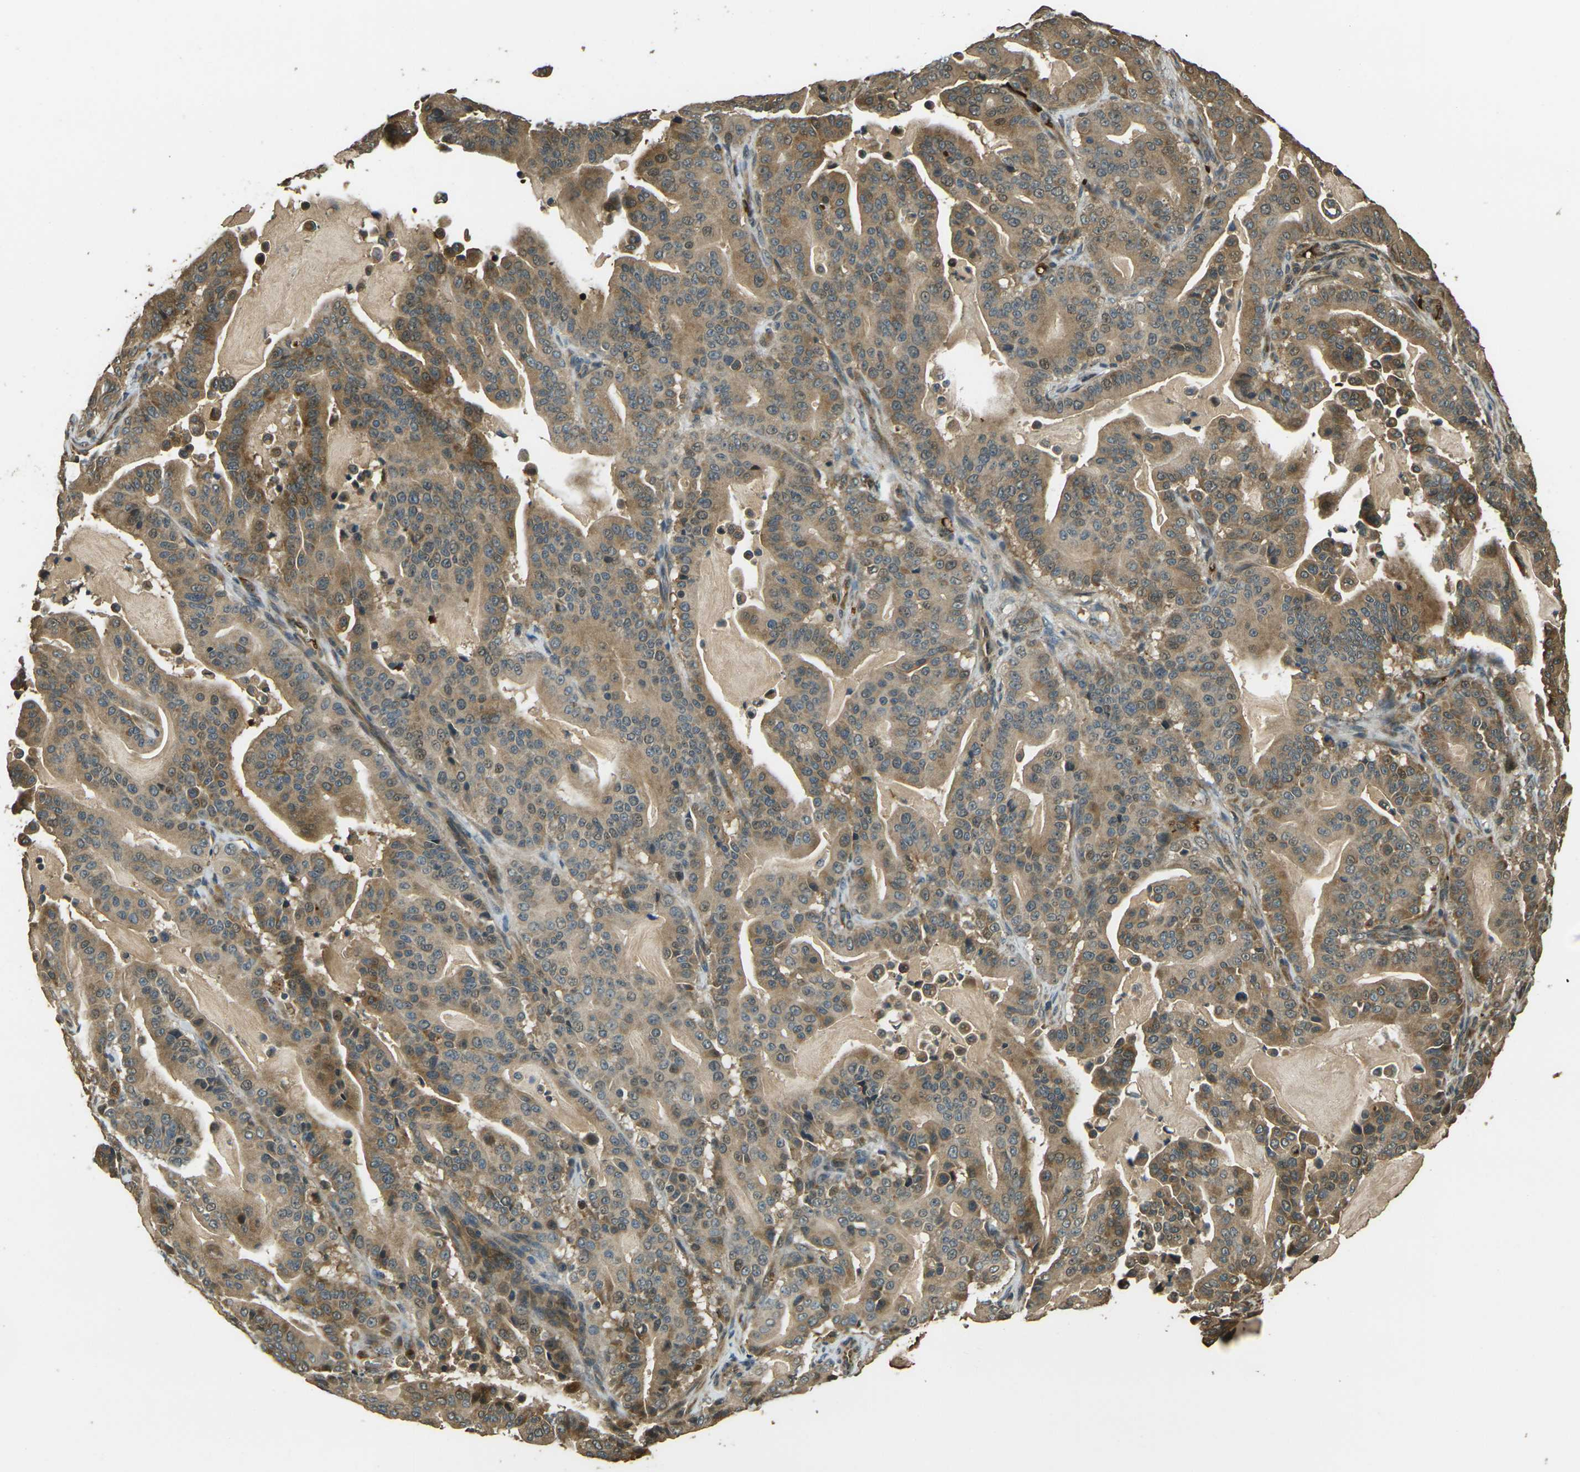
{"staining": {"intensity": "moderate", "quantity": ">75%", "location": "cytoplasmic/membranous,nuclear"}, "tissue": "pancreatic cancer", "cell_type": "Tumor cells", "image_type": "cancer", "snomed": [{"axis": "morphology", "description": "Adenocarcinoma, NOS"}, {"axis": "topography", "description": "Pancreas"}], "caption": "Protein staining exhibits moderate cytoplasmic/membranous and nuclear expression in about >75% of tumor cells in pancreatic cancer (adenocarcinoma).", "gene": "TOR1A", "patient": {"sex": "male", "age": 63}}